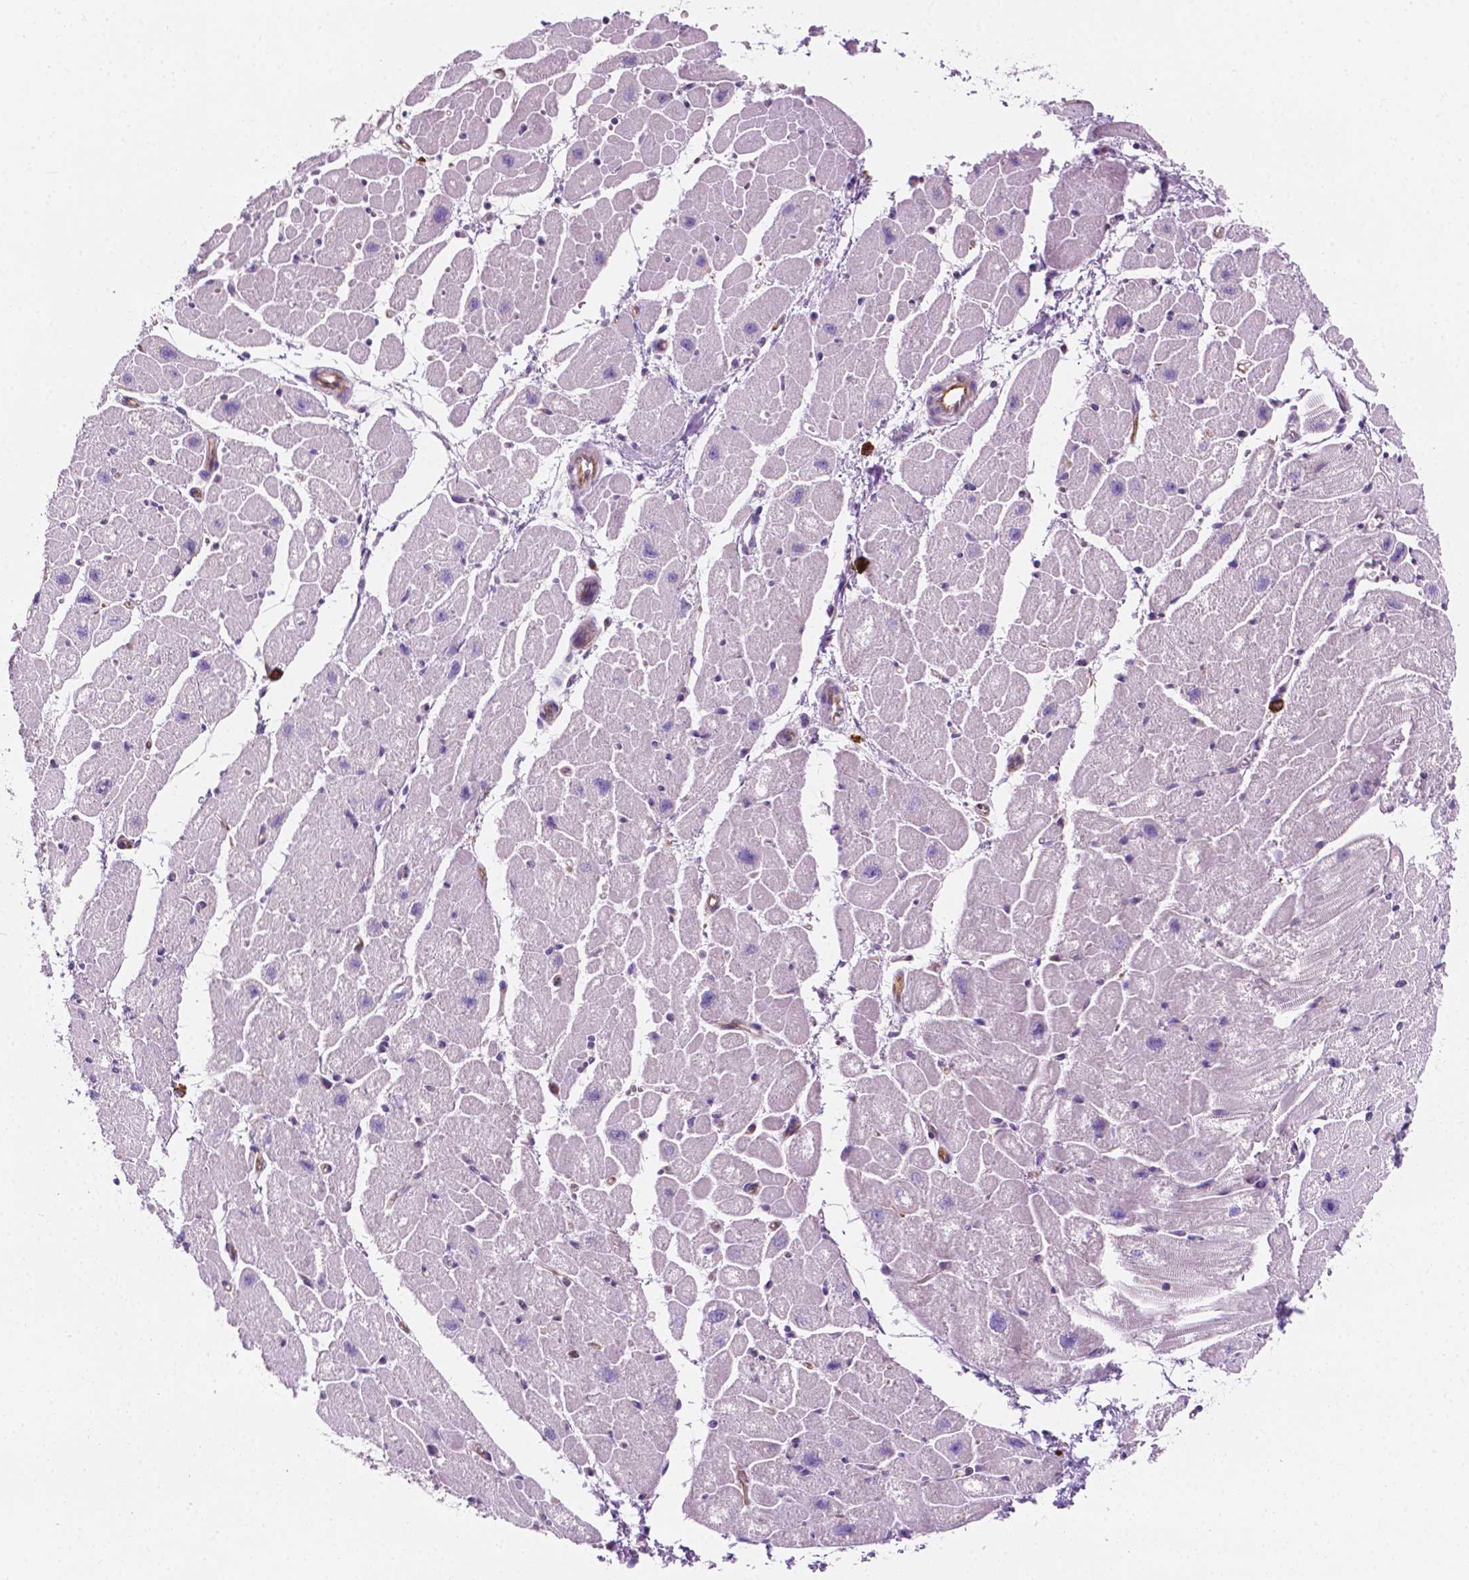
{"staining": {"intensity": "weak", "quantity": "<25%", "location": "cytoplasmic/membranous"}, "tissue": "heart muscle", "cell_type": "Cardiomyocytes", "image_type": "normal", "snomed": [{"axis": "morphology", "description": "Normal tissue, NOS"}, {"axis": "topography", "description": "Heart"}], "caption": "Cardiomyocytes show no significant positivity in normal heart muscle.", "gene": "EPPK1", "patient": {"sex": "male", "age": 61}}